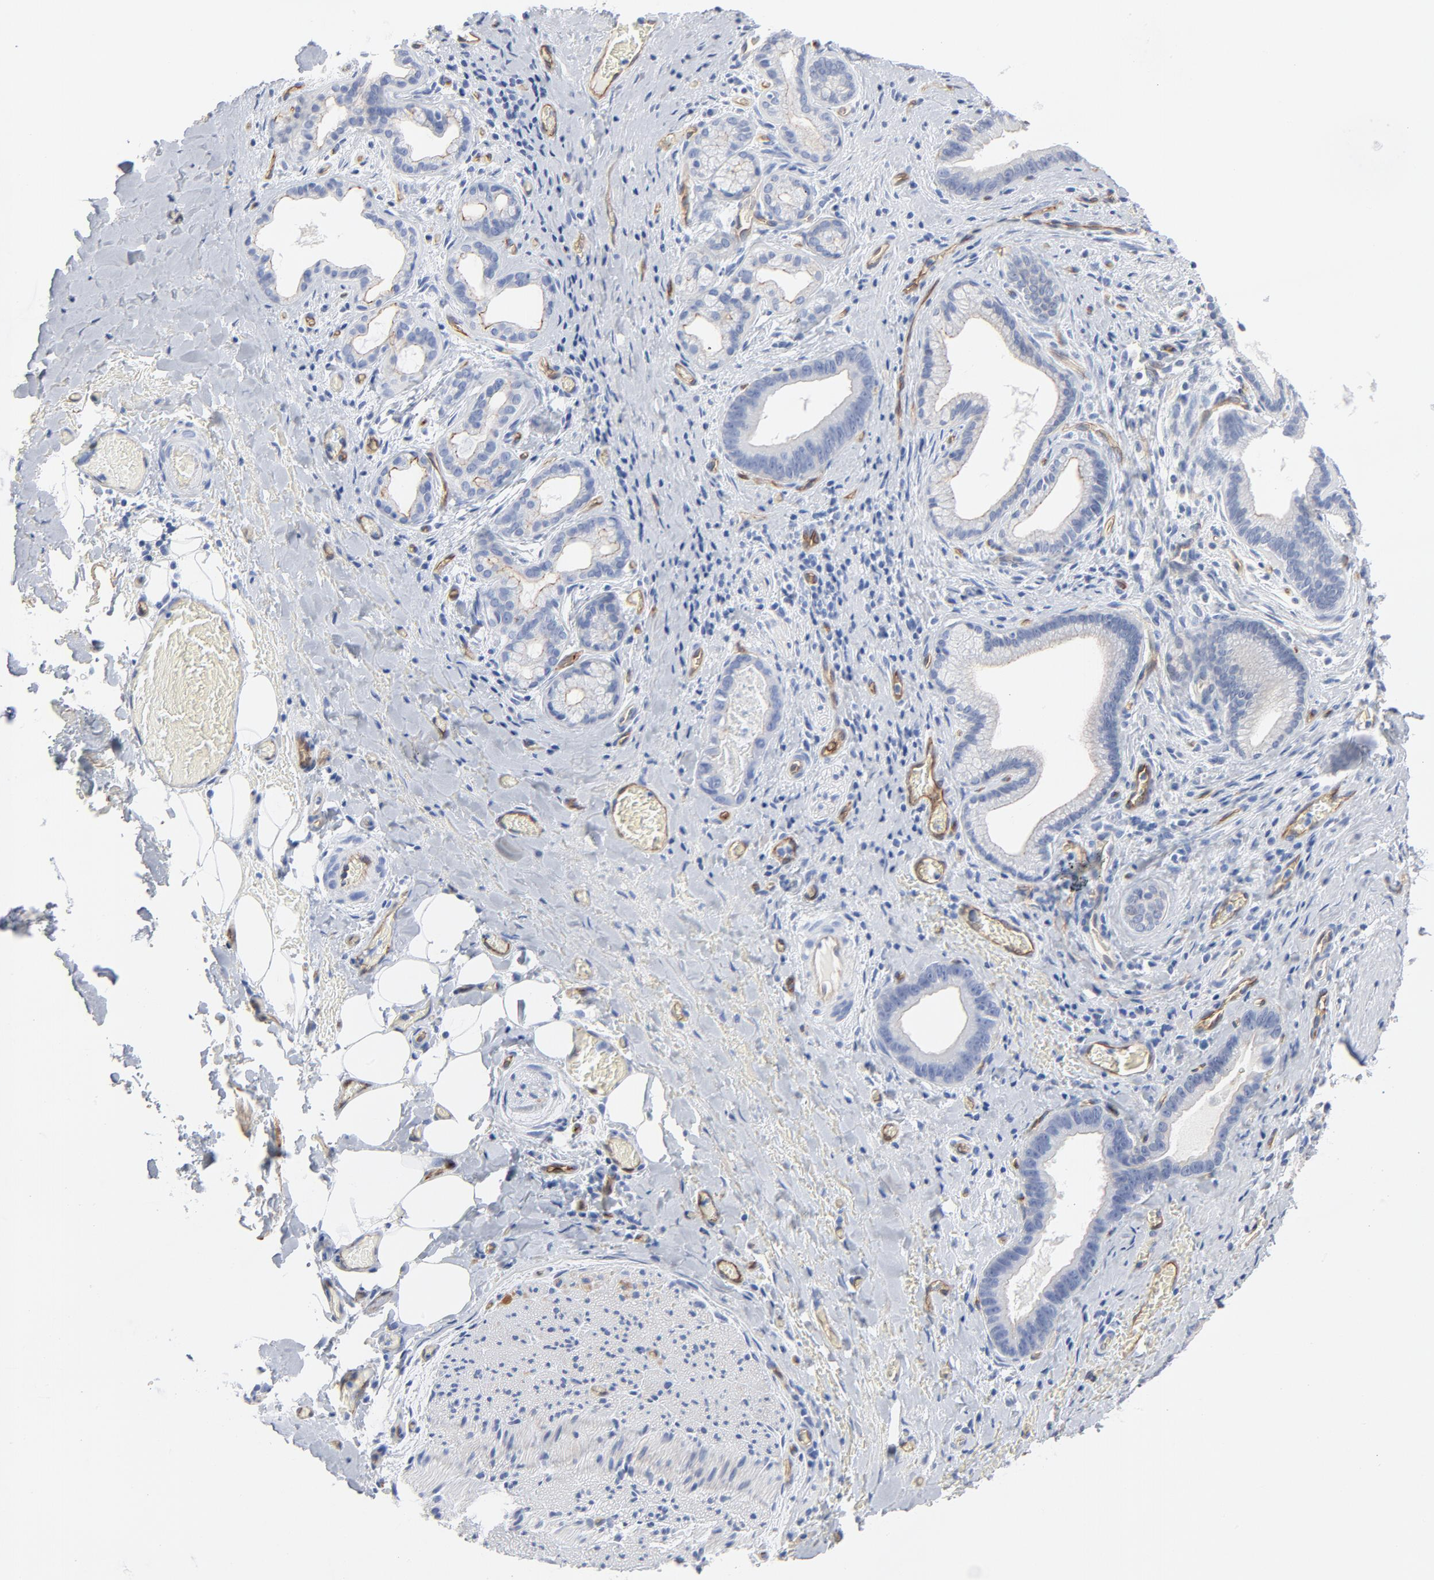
{"staining": {"intensity": "weak", "quantity": "<25%", "location": "cytoplasmic/membranous"}, "tissue": "liver cancer", "cell_type": "Tumor cells", "image_type": "cancer", "snomed": [{"axis": "morphology", "description": "Cholangiocarcinoma"}, {"axis": "topography", "description": "Liver"}], "caption": "Tumor cells are negative for protein expression in human cholangiocarcinoma (liver).", "gene": "SHANK3", "patient": {"sex": "female", "age": 55}}